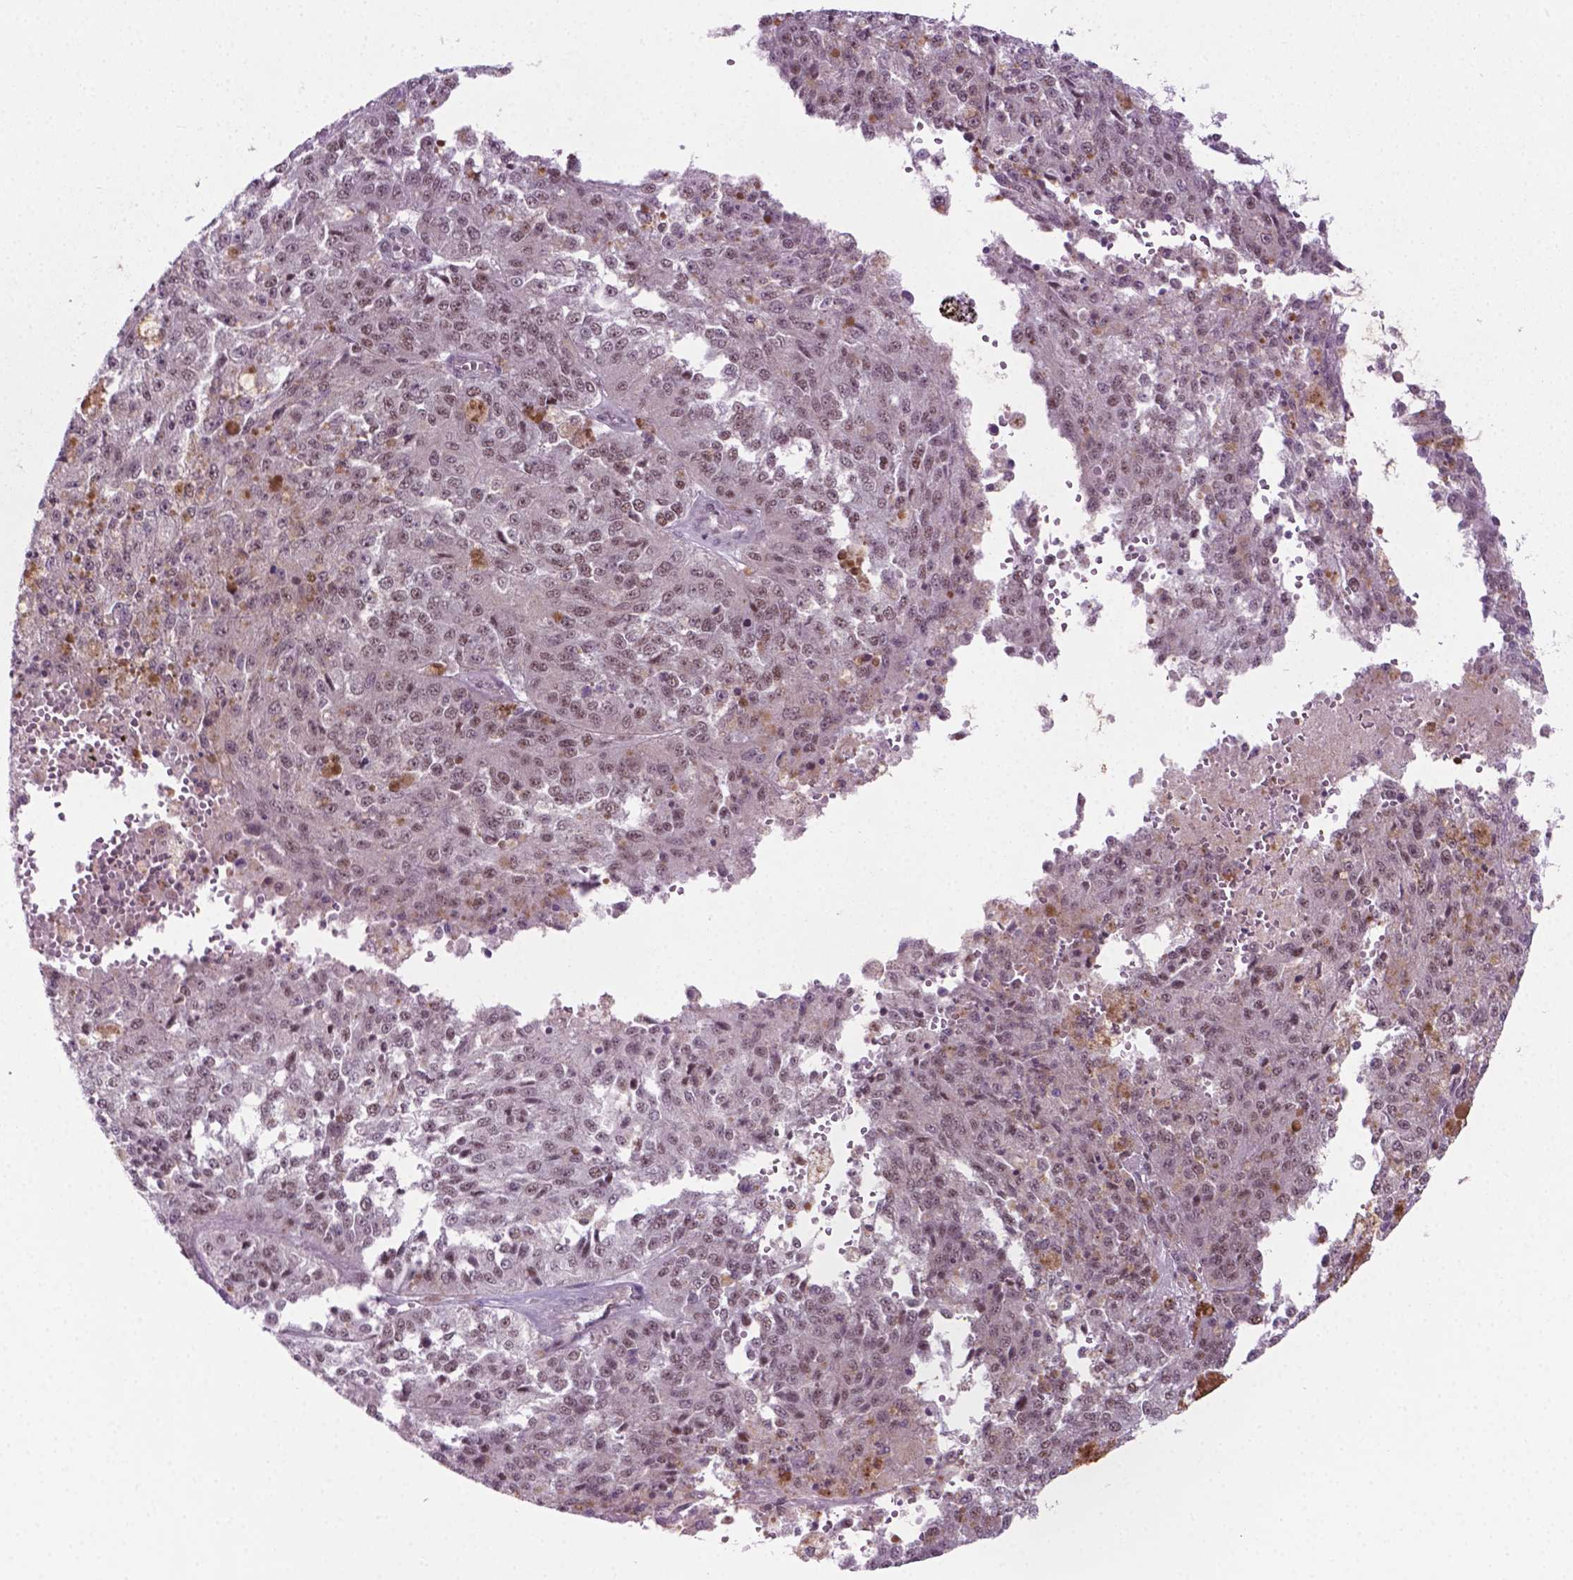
{"staining": {"intensity": "weak", "quantity": ">75%", "location": "nuclear"}, "tissue": "melanoma", "cell_type": "Tumor cells", "image_type": "cancer", "snomed": [{"axis": "morphology", "description": "Malignant melanoma, Metastatic site"}, {"axis": "topography", "description": "Lymph node"}], "caption": "About >75% of tumor cells in malignant melanoma (metastatic site) exhibit weak nuclear protein expression as visualized by brown immunohistochemical staining.", "gene": "PHAX", "patient": {"sex": "female", "age": 64}}